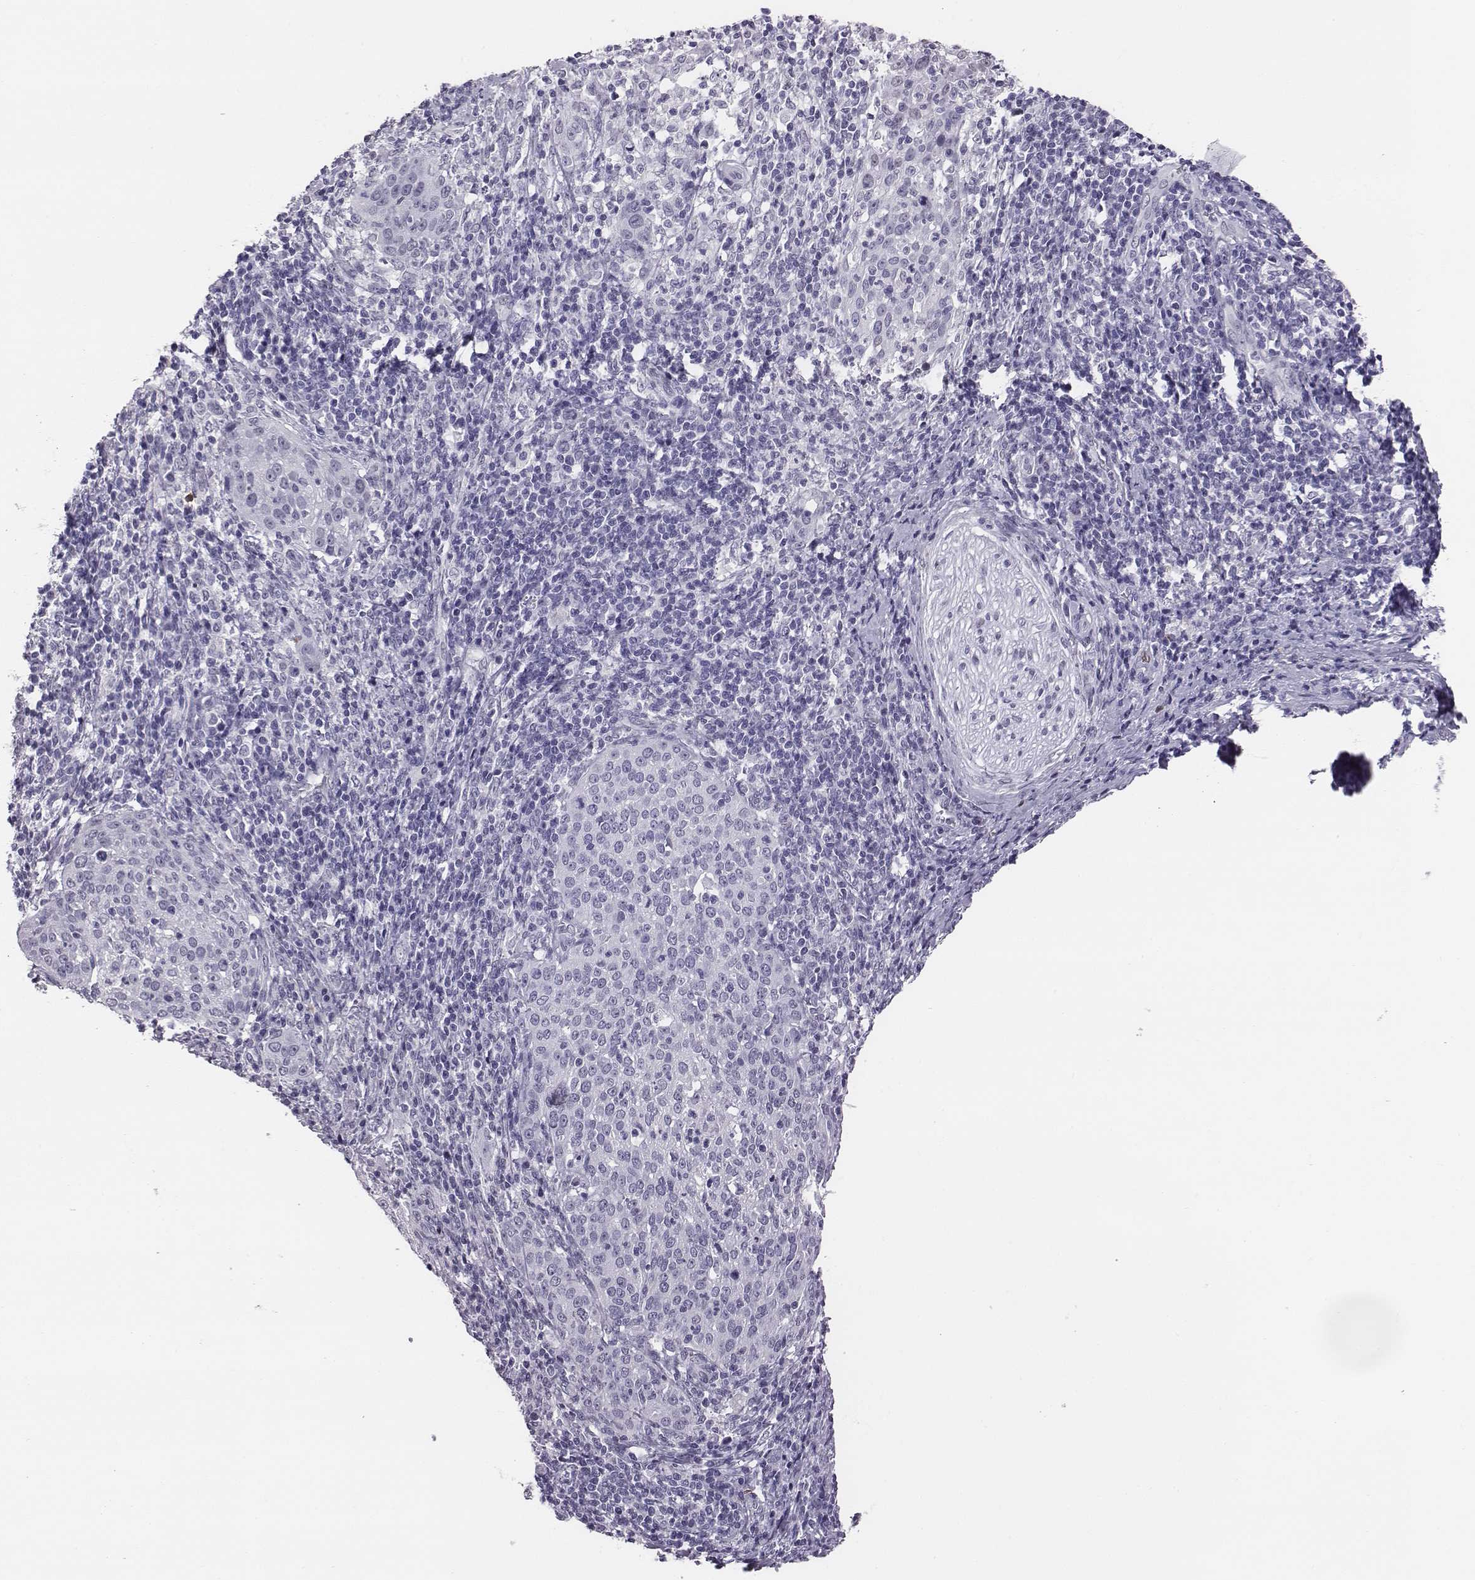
{"staining": {"intensity": "negative", "quantity": "none", "location": "none"}, "tissue": "cervical cancer", "cell_type": "Tumor cells", "image_type": "cancer", "snomed": [{"axis": "morphology", "description": "Squamous cell carcinoma, NOS"}, {"axis": "topography", "description": "Cervix"}], "caption": "There is no significant expression in tumor cells of squamous cell carcinoma (cervical).", "gene": "ACOD1", "patient": {"sex": "female", "age": 51}}